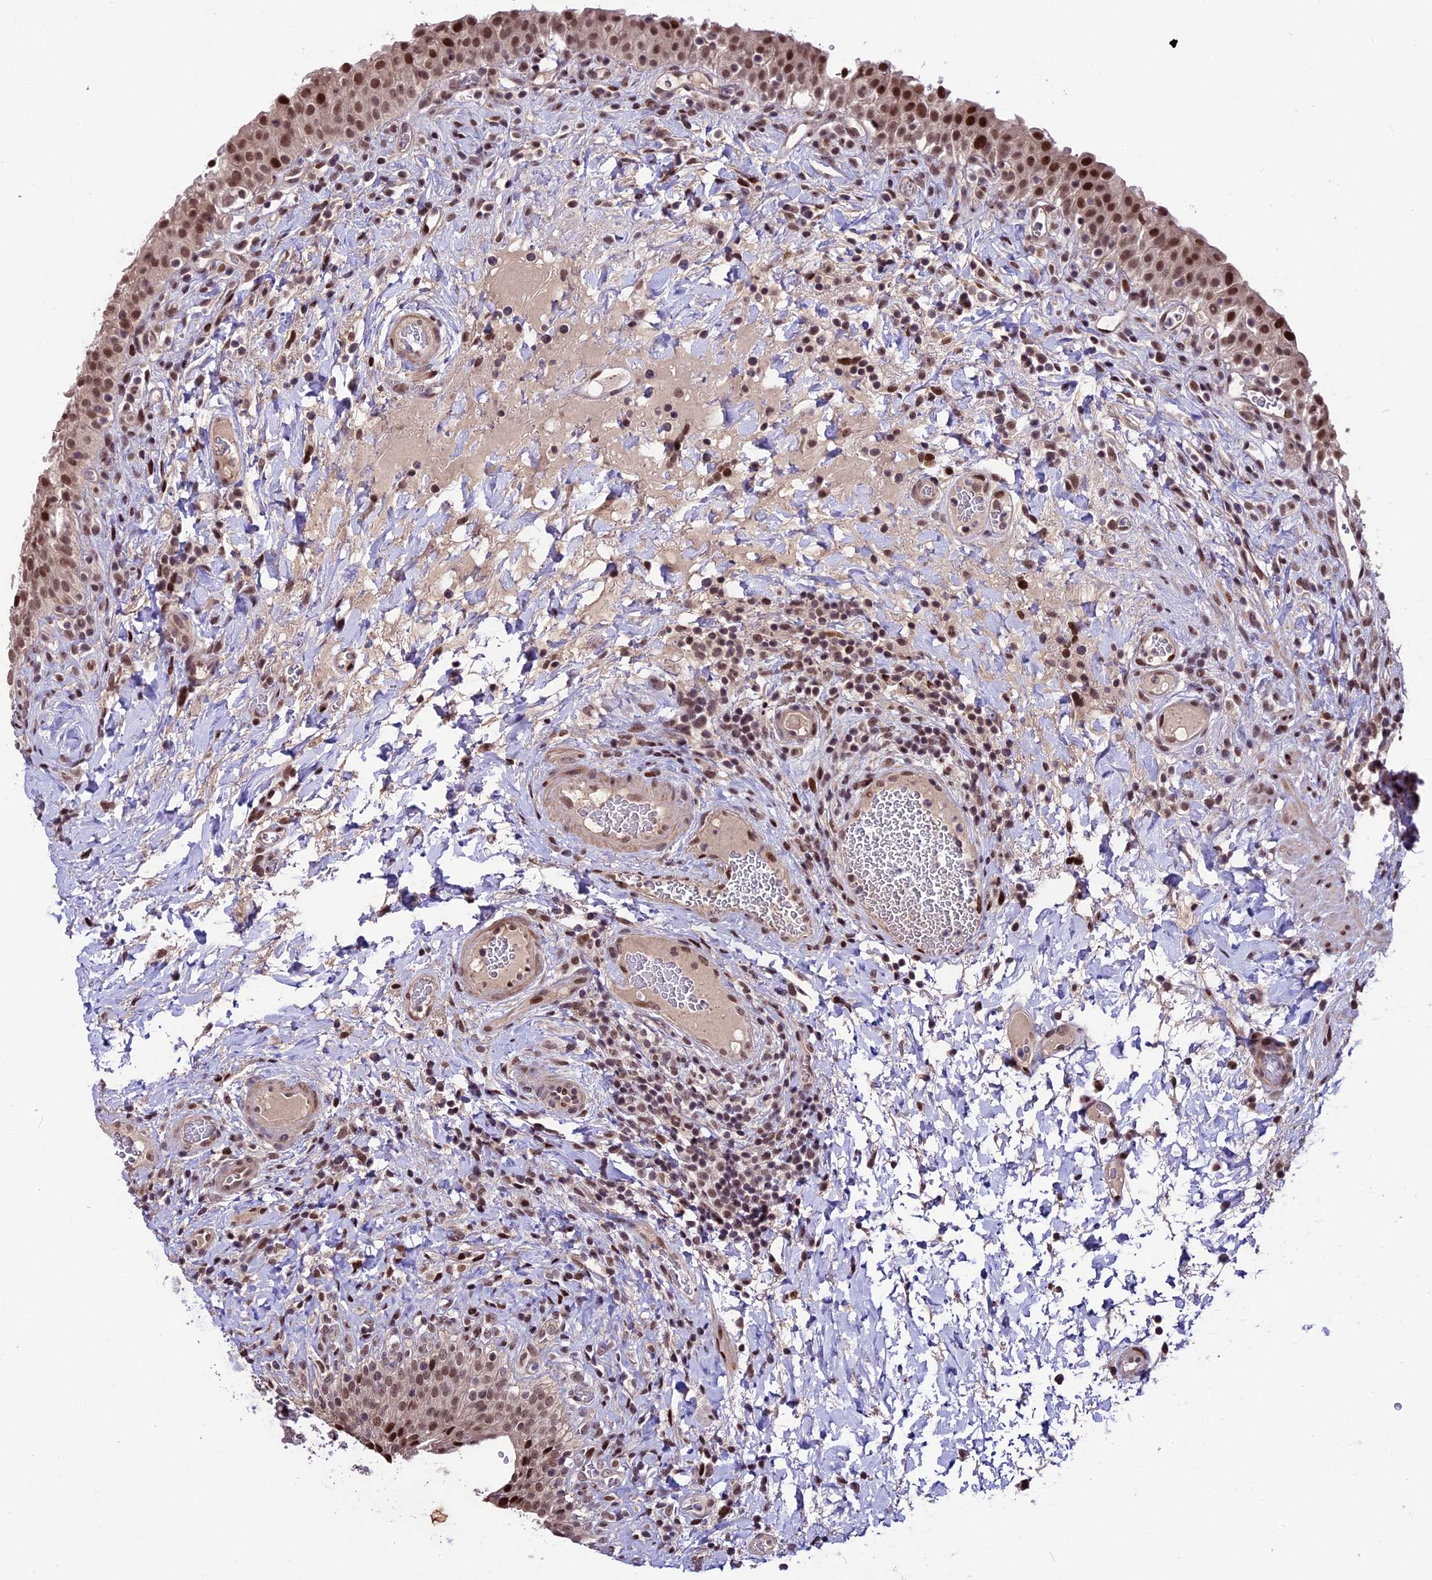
{"staining": {"intensity": "moderate", "quantity": ">75%", "location": "nuclear"}, "tissue": "urinary bladder", "cell_type": "Urothelial cells", "image_type": "normal", "snomed": [{"axis": "morphology", "description": "Normal tissue, NOS"}, {"axis": "morphology", "description": "Inflammation, NOS"}, {"axis": "topography", "description": "Urinary bladder"}], "caption": "Urothelial cells display moderate nuclear positivity in about >75% of cells in benign urinary bladder.", "gene": "TCP11L2", "patient": {"sex": "male", "age": 64}}